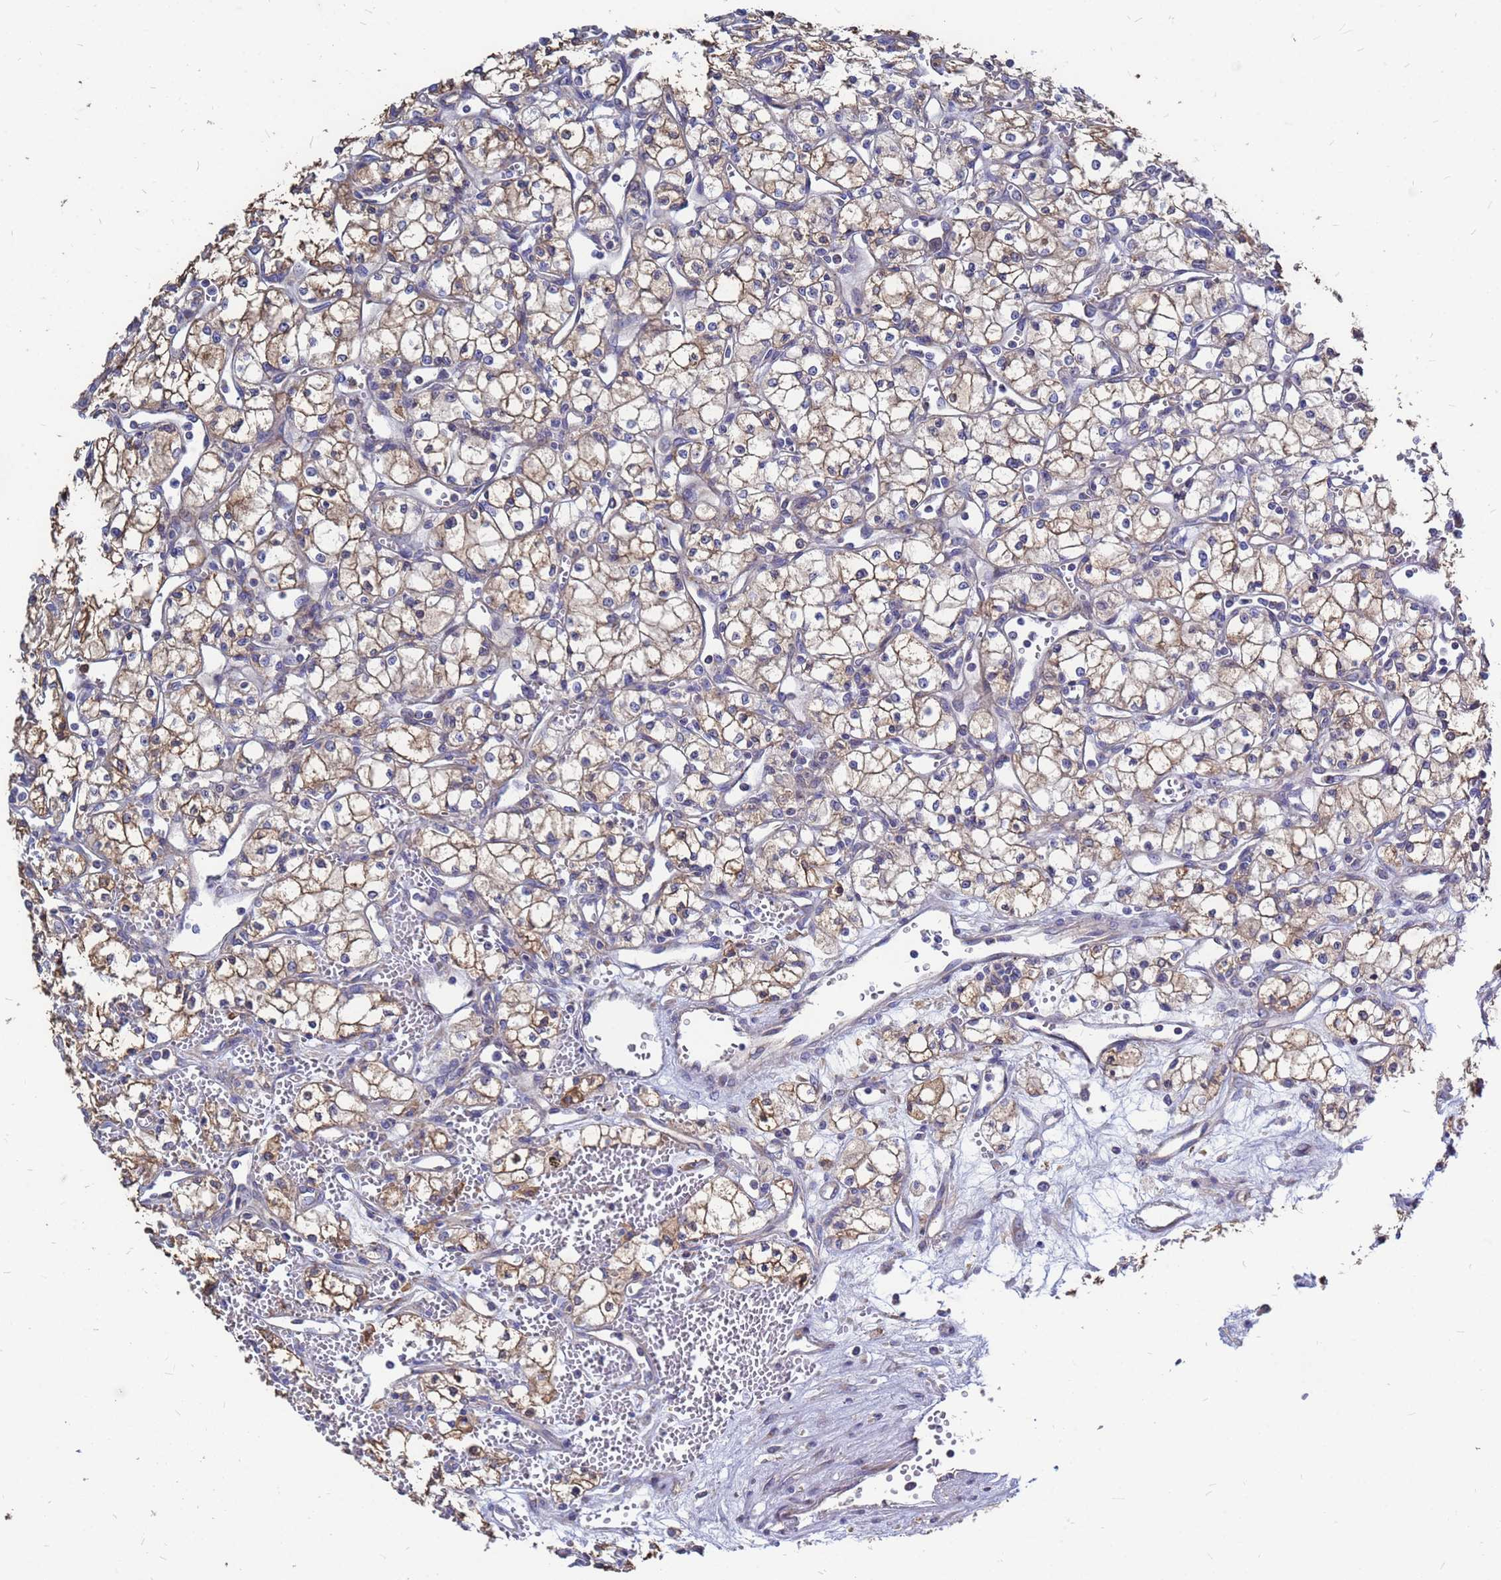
{"staining": {"intensity": "moderate", "quantity": ">75%", "location": "cytoplasmic/membranous"}, "tissue": "renal cancer", "cell_type": "Tumor cells", "image_type": "cancer", "snomed": [{"axis": "morphology", "description": "Adenocarcinoma, NOS"}, {"axis": "topography", "description": "Kidney"}], "caption": "Renal cancer stained for a protein exhibits moderate cytoplasmic/membranous positivity in tumor cells. (DAB (3,3'-diaminobenzidine) IHC, brown staining for protein, blue staining for nuclei).", "gene": "MOB2", "patient": {"sex": "male", "age": 59}}